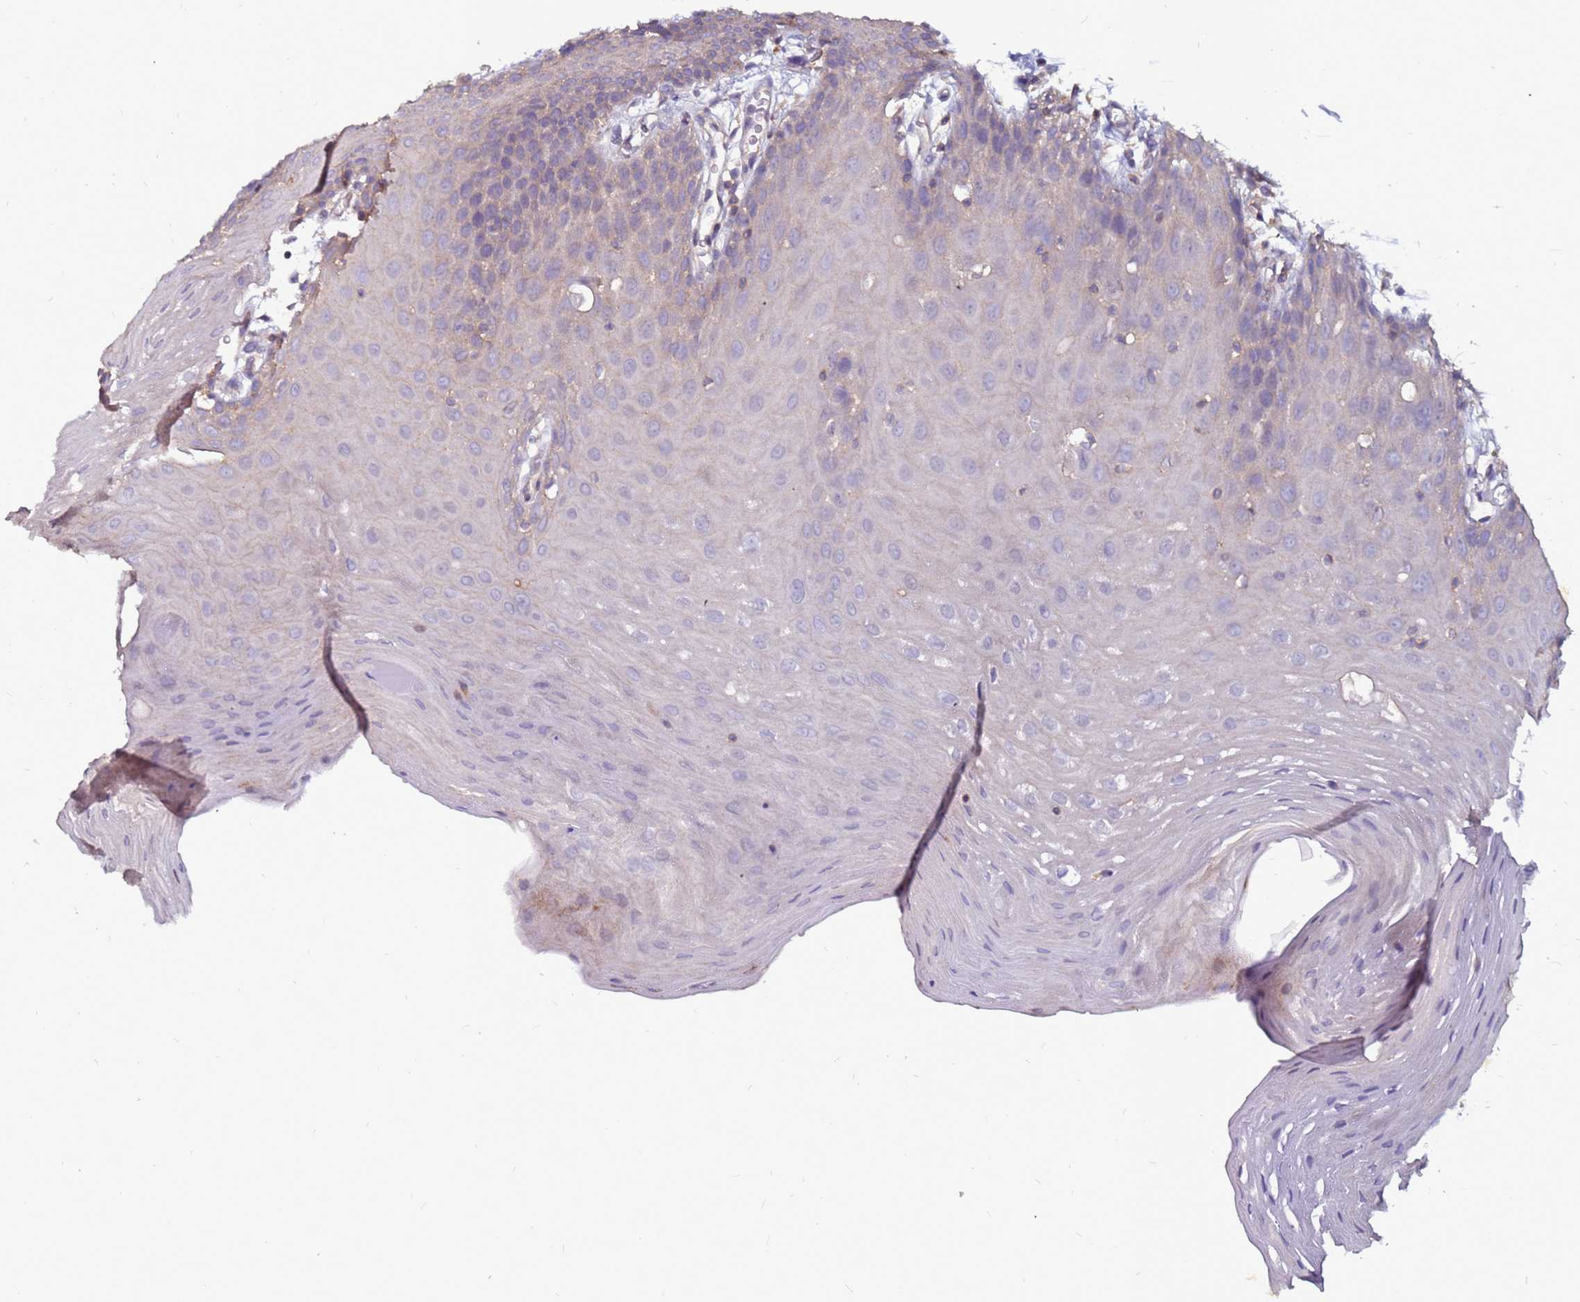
{"staining": {"intensity": "weak", "quantity": "<25%", "location": "cytoplasmic/membranous"}, "tissue": "oral mucosa", "cell_type": "Squamous epithelial cells", "image_type": "normal", "snomed": [{"axis": "morphology", "description": "Normal tissue, NOS"}, {"axis": "topography", "description": "Skeletal muscle"}, {"axis": "topography", "description": "Oral tissue"}, {"axis": "topography", "description": "Salivary gland"}, {"axis": "topography", "description": "Peripheral nerve tissue"}], "caption": "Immunohistochemical staining of benign oral mucosa demonstrates no significant staining in squamous epithelial cells. The staining was performed using DAB to visualize the protein expression in brown, while the nuclei were stained in blue with hematoxylin (Magnification: 20x).", "gene": "NRN1L", "patient": {"sex": "male", "age": 54}}